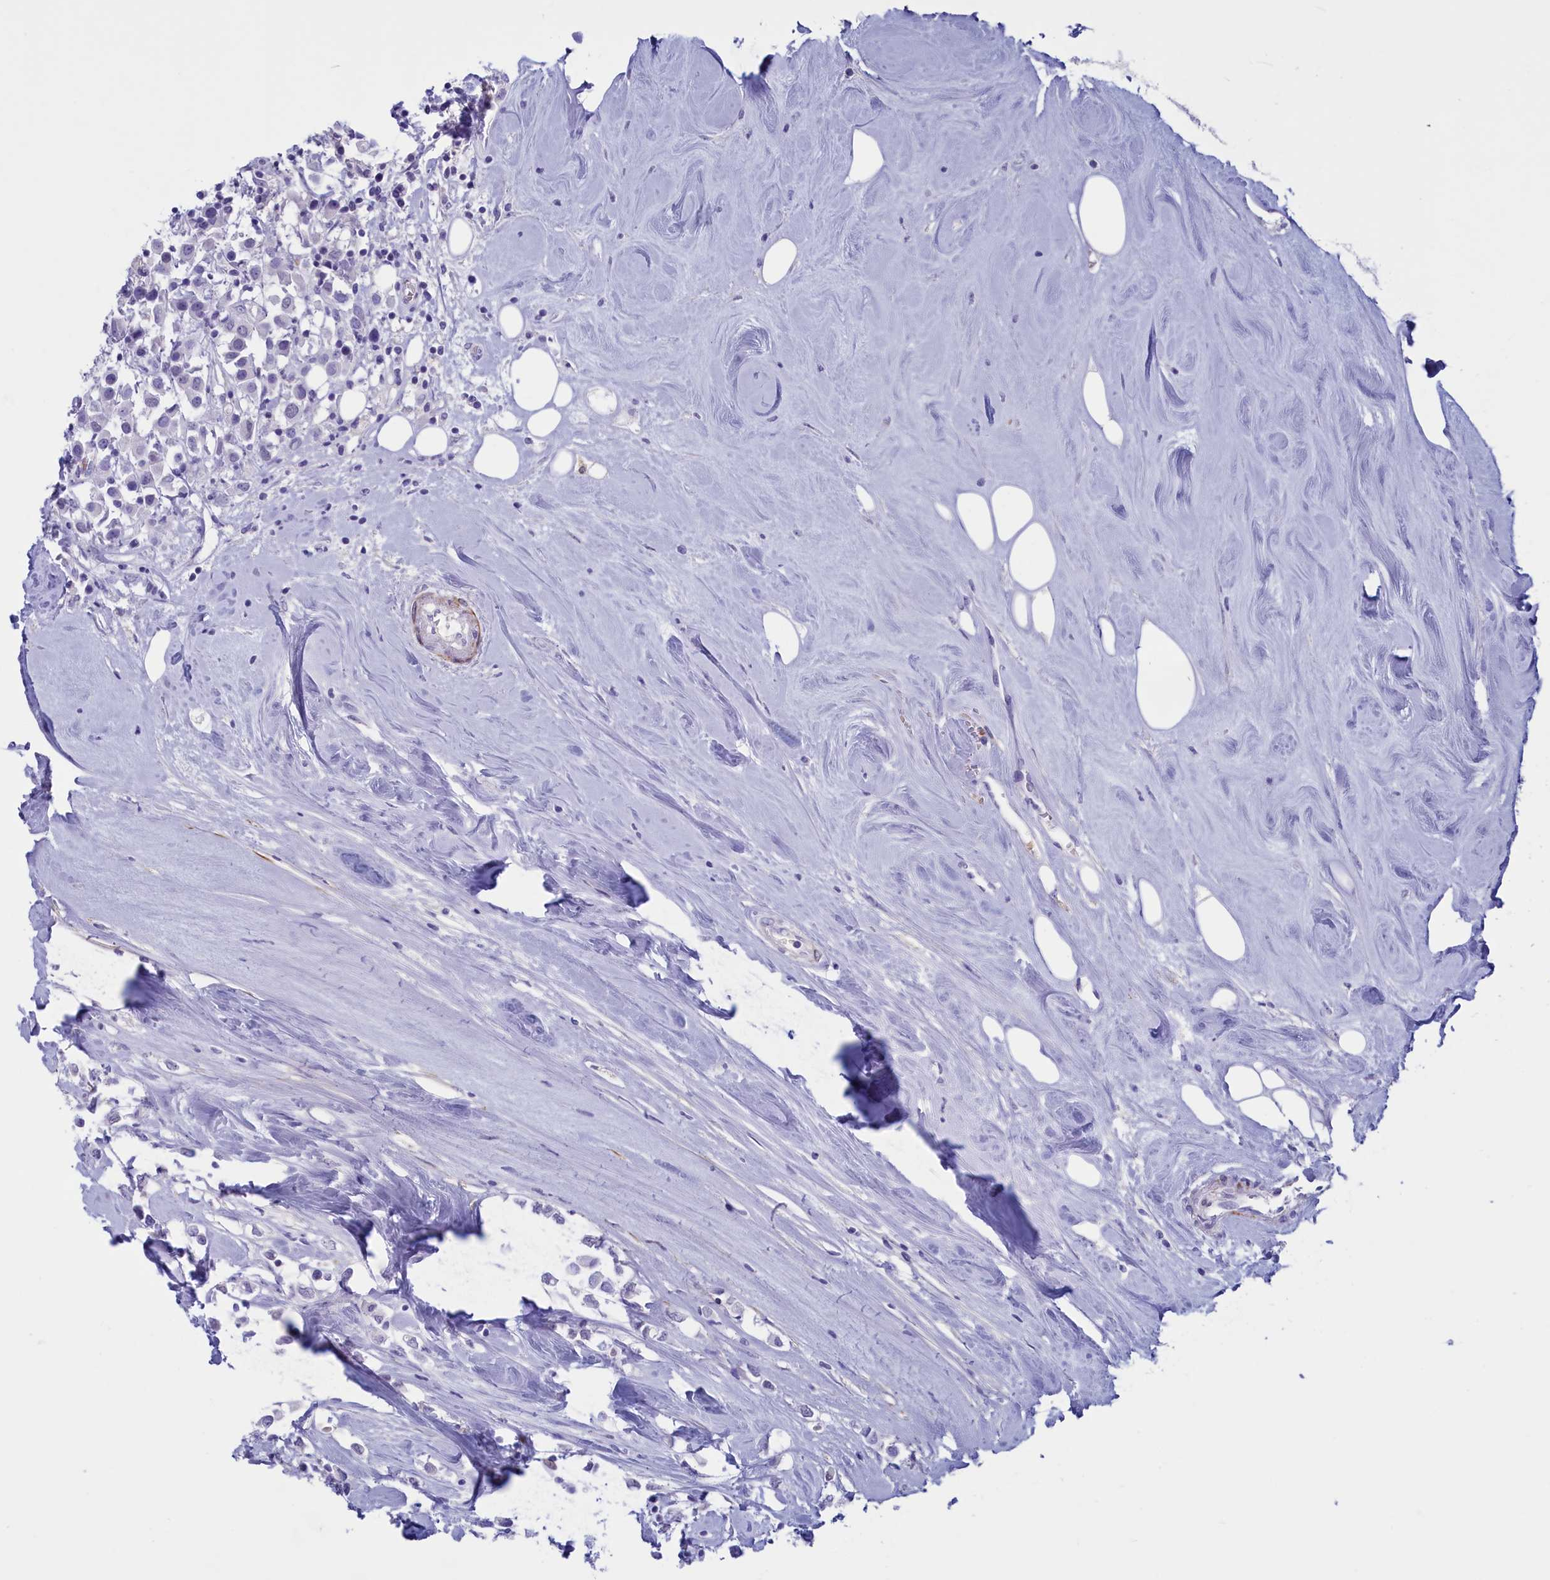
{"staining": {"intensity": "negative", "quantity": "none", "location": "none"}, "tissue": "breast cancer", "cell_type": "Tumor cells", "image_type": "cancer", "snomed": [{"axis": "morphology", "description": "Duct carcinoma"}, {"axis": "topography", "description": "Breast"}], "caption": "There is no significant positivity in tumor cells of breast cancer (intraductal carcinoma).", "gene": "GAPDHS", "patient": {"sex": "female", "age": 61}}